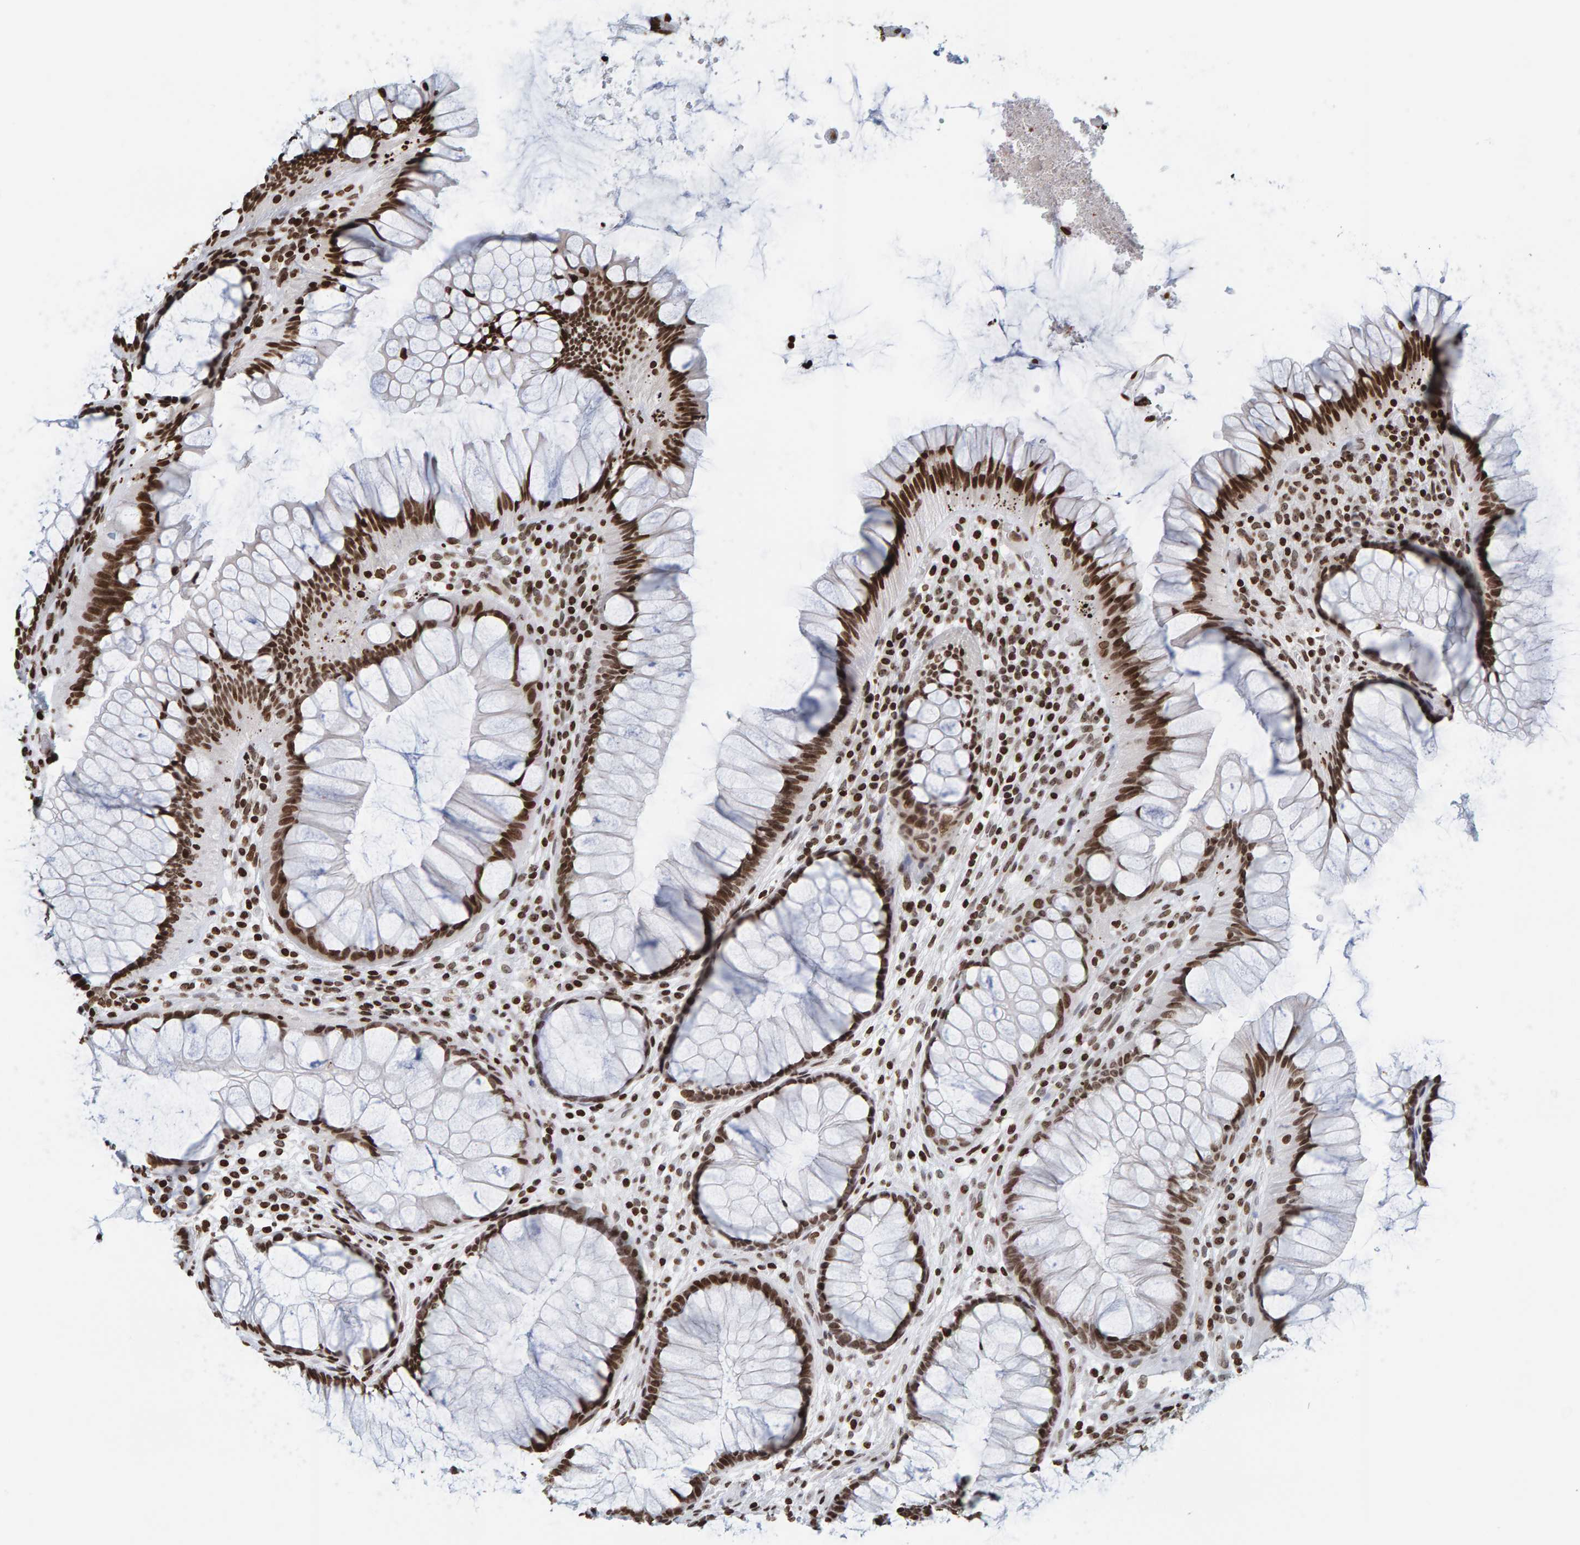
{"staining": {"intensity": "strong", "quantity": ">75%", "location": "nuclear"}, "tissue": "rectum", "cell_type": "Glandular cells", "image_type": "normal", "snomed": [{"axis": "morphology", "description": "Normal tissue, NOS"}, {"axis": "topography", "description": "Rectum"}], "caption": "Strong nuclear staining is present in approximately >75% of glandular cells in unremarkable rectum. Using DAB (3,3'-diaminobenzidine) (brown) and hematoxylin (blue) stains, captured at high magnification using brightfield microscopy.", "gene": "BRF2", "patient": {"sex": "male", "age": 51}}